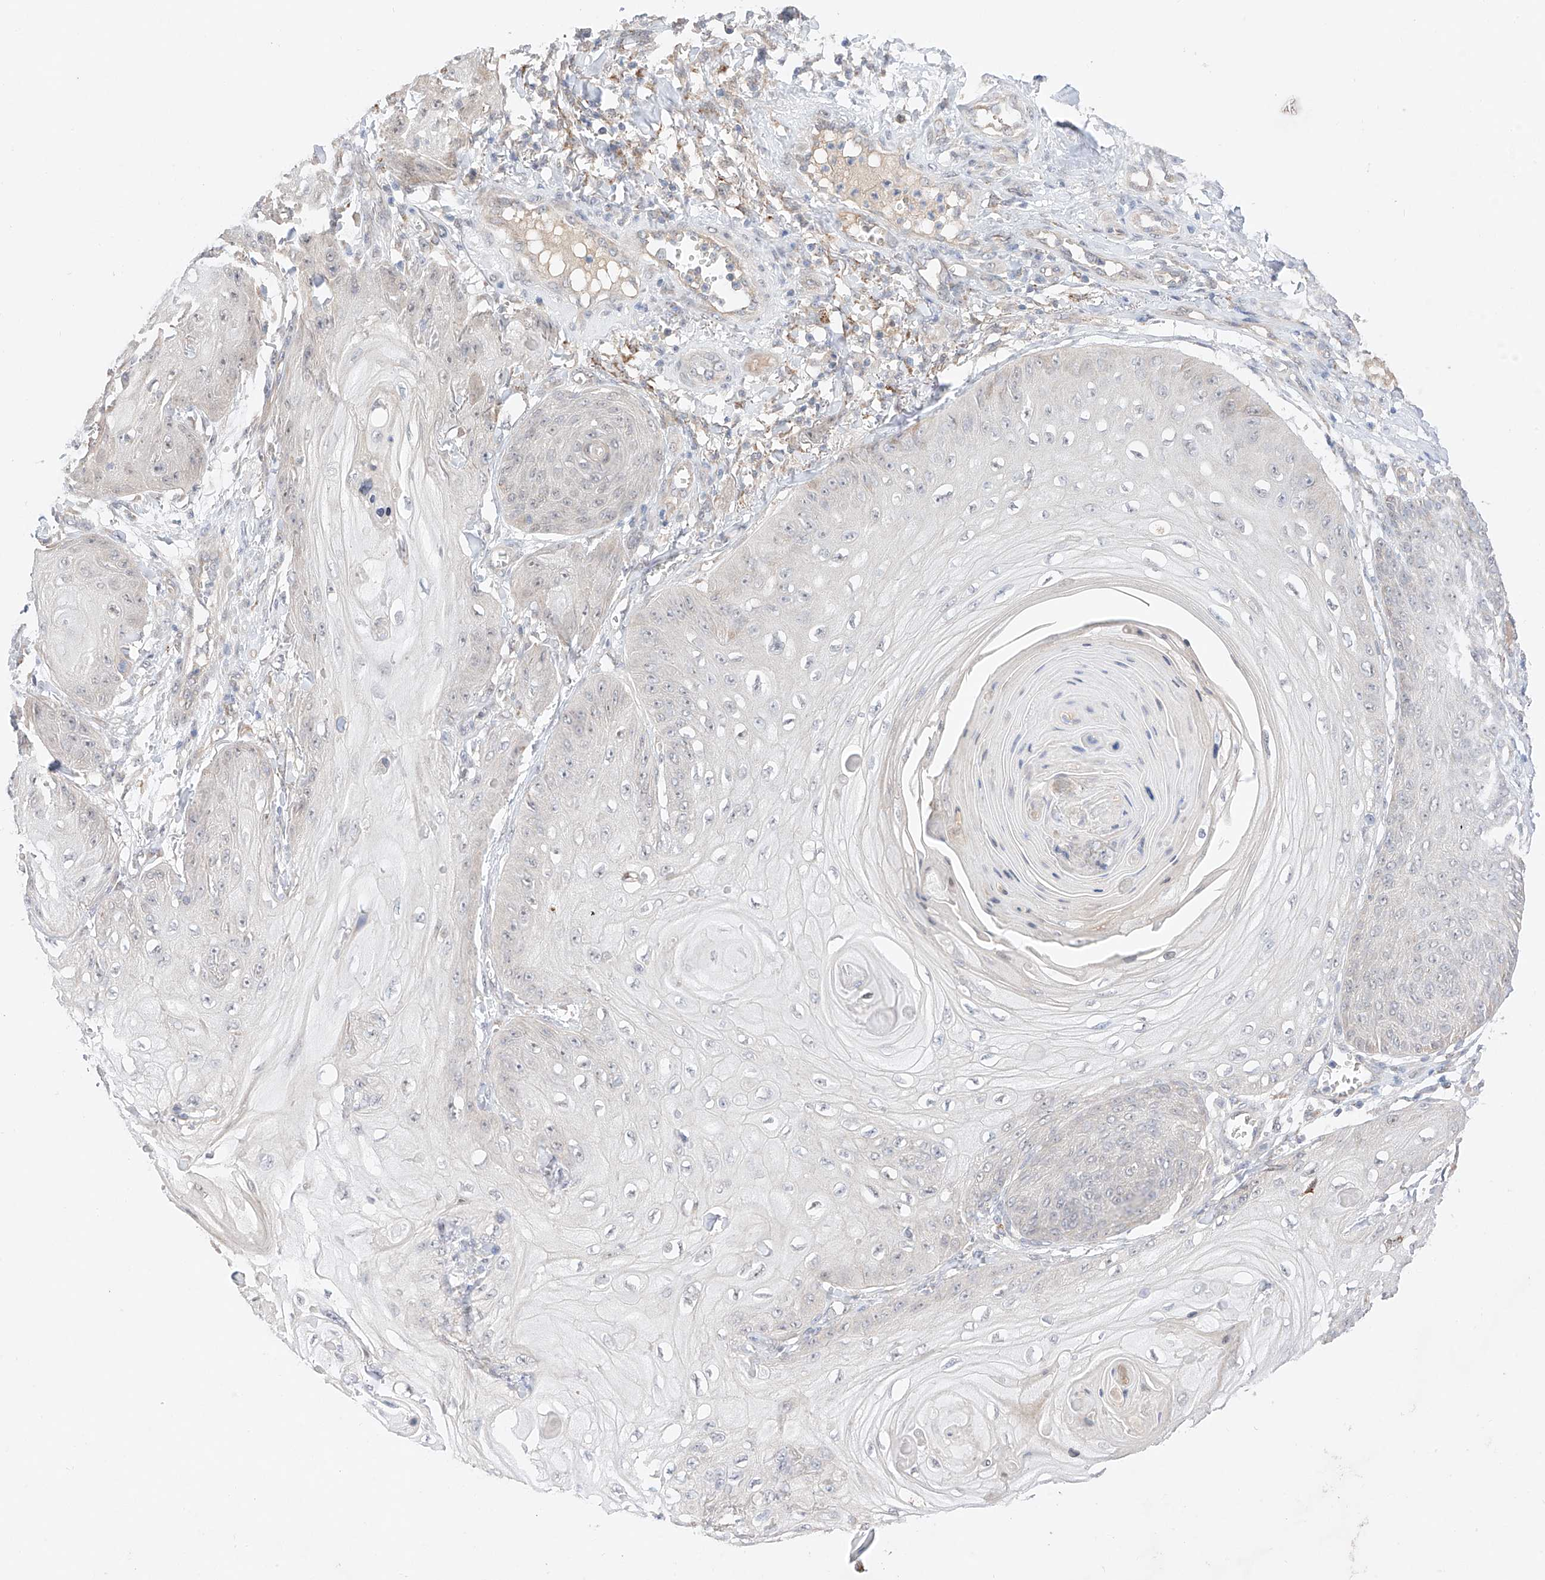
{"staining": {"intensity": "negative", "quantity": "none", "location": "none"}, "tissue": "skin cancer", "cell_type": "Tumor cells", "image_type": "cancer", "snomed": [{"axis": "morphology", "description": "Squamous cell carcinoma, NOS"}, {"axis": "topography", "description": "Skin"}], "caption": "IHC of squamous cell carcinoma (skin) demonstrates no staining in tumor cells.", "gene": "IL22RA2", "patient": {"sex": "male", "age": 74}}